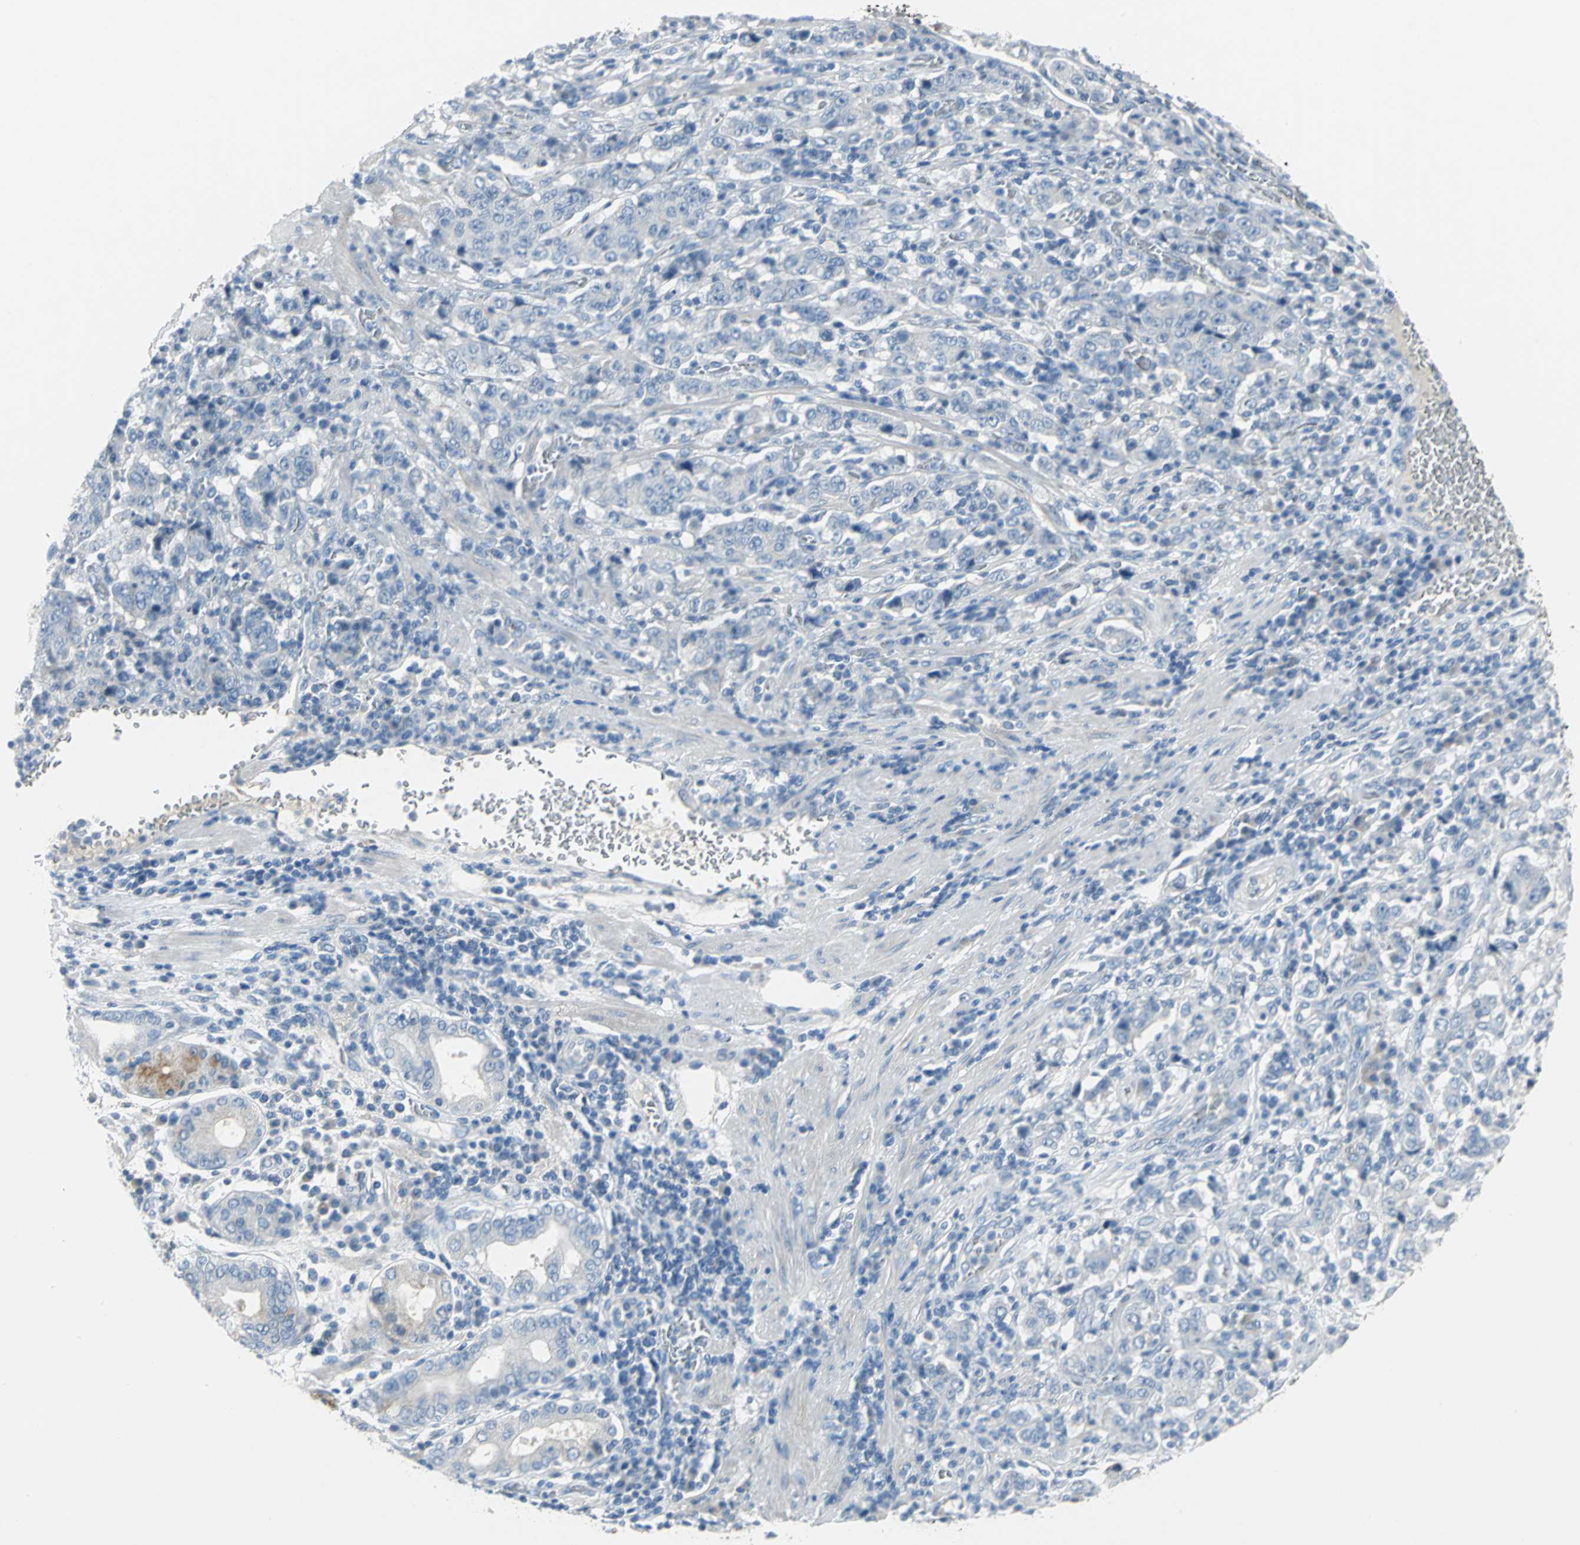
{"staining": {"intensity": "negative", "quantity": "none", "location": "none"}, "tissue": "stomach cancer", "cell_type": "Tumor cells", "image_type": "cancer", "snomed": [{"axis": "morphology", "description": "Normal tissue, NOS"}, {"axis": "morphology", "description": "Adenocarcinoma, NOS"}, {"axis": "topography", "description": "Stomach, upper"}, {"axis": "topography", "description": "Stomach"}], "caption": "The histopathology image shows no staining of tumor cells in adenocarcinoma (stomach).", "gene": "PTGDS", "patient": {"sex": "male", "age": 59}}